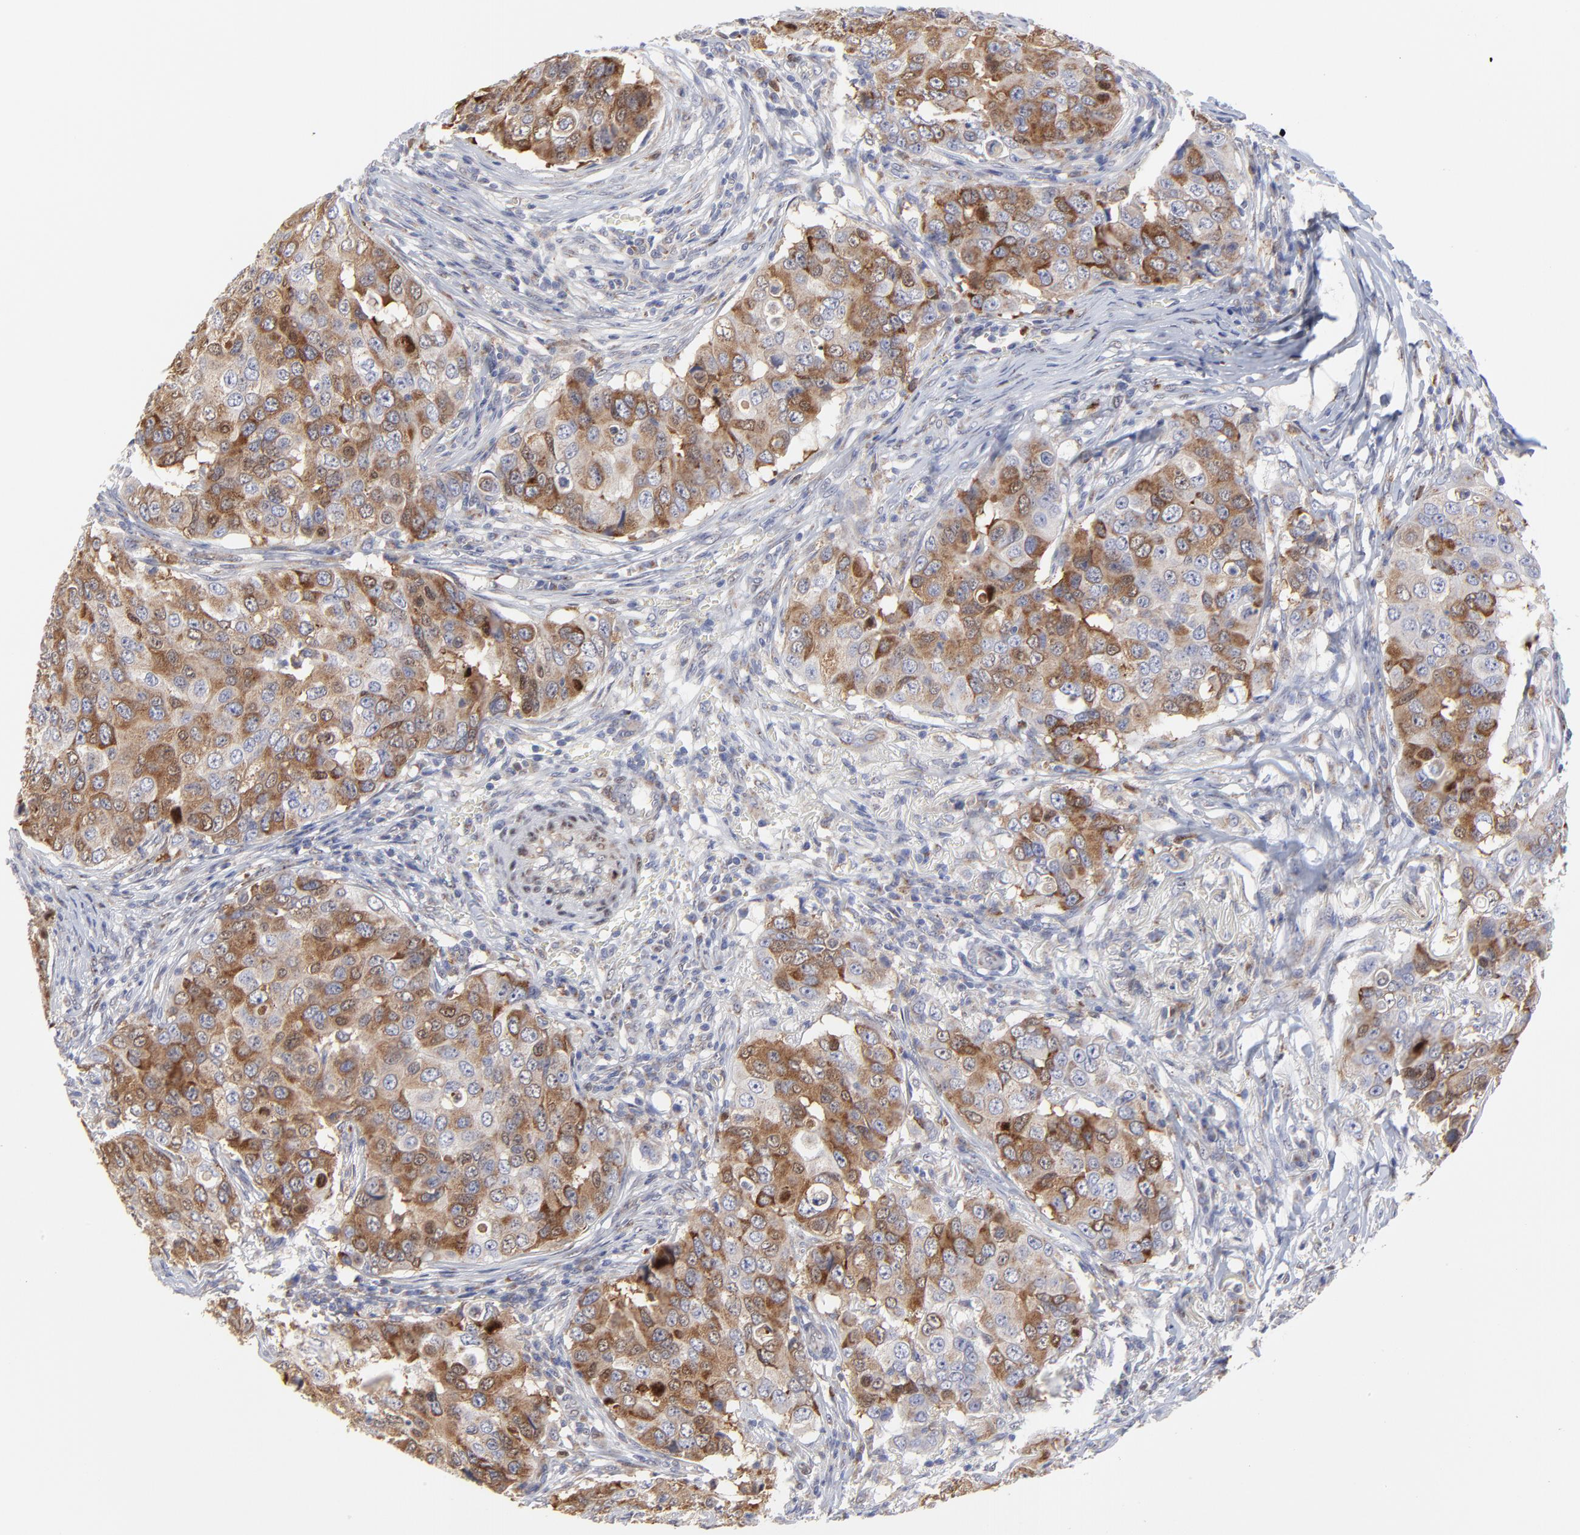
{"staining": {"intensity": "moderate", "quantity": "<25%", "location": "cytoplasmic/membranous"}, "tissue": "breast cancer", "cell_type": "Tumor cells", "image_type": "cancer", "snomed": [{"axis": "morphology", "description": "Duct carcinoma"}, {"axis": "topography", "description": "Breast"}], "caption": "A histopathology image showing moderate cytoplasmic/membranous staining in about <25% of tumor cells in breast cancer (intraductal carcinoma), as visualized by brown immunohistochemical staining.", "gene": "NCAPH", "patient": {"sex": "female", "age": 54}}